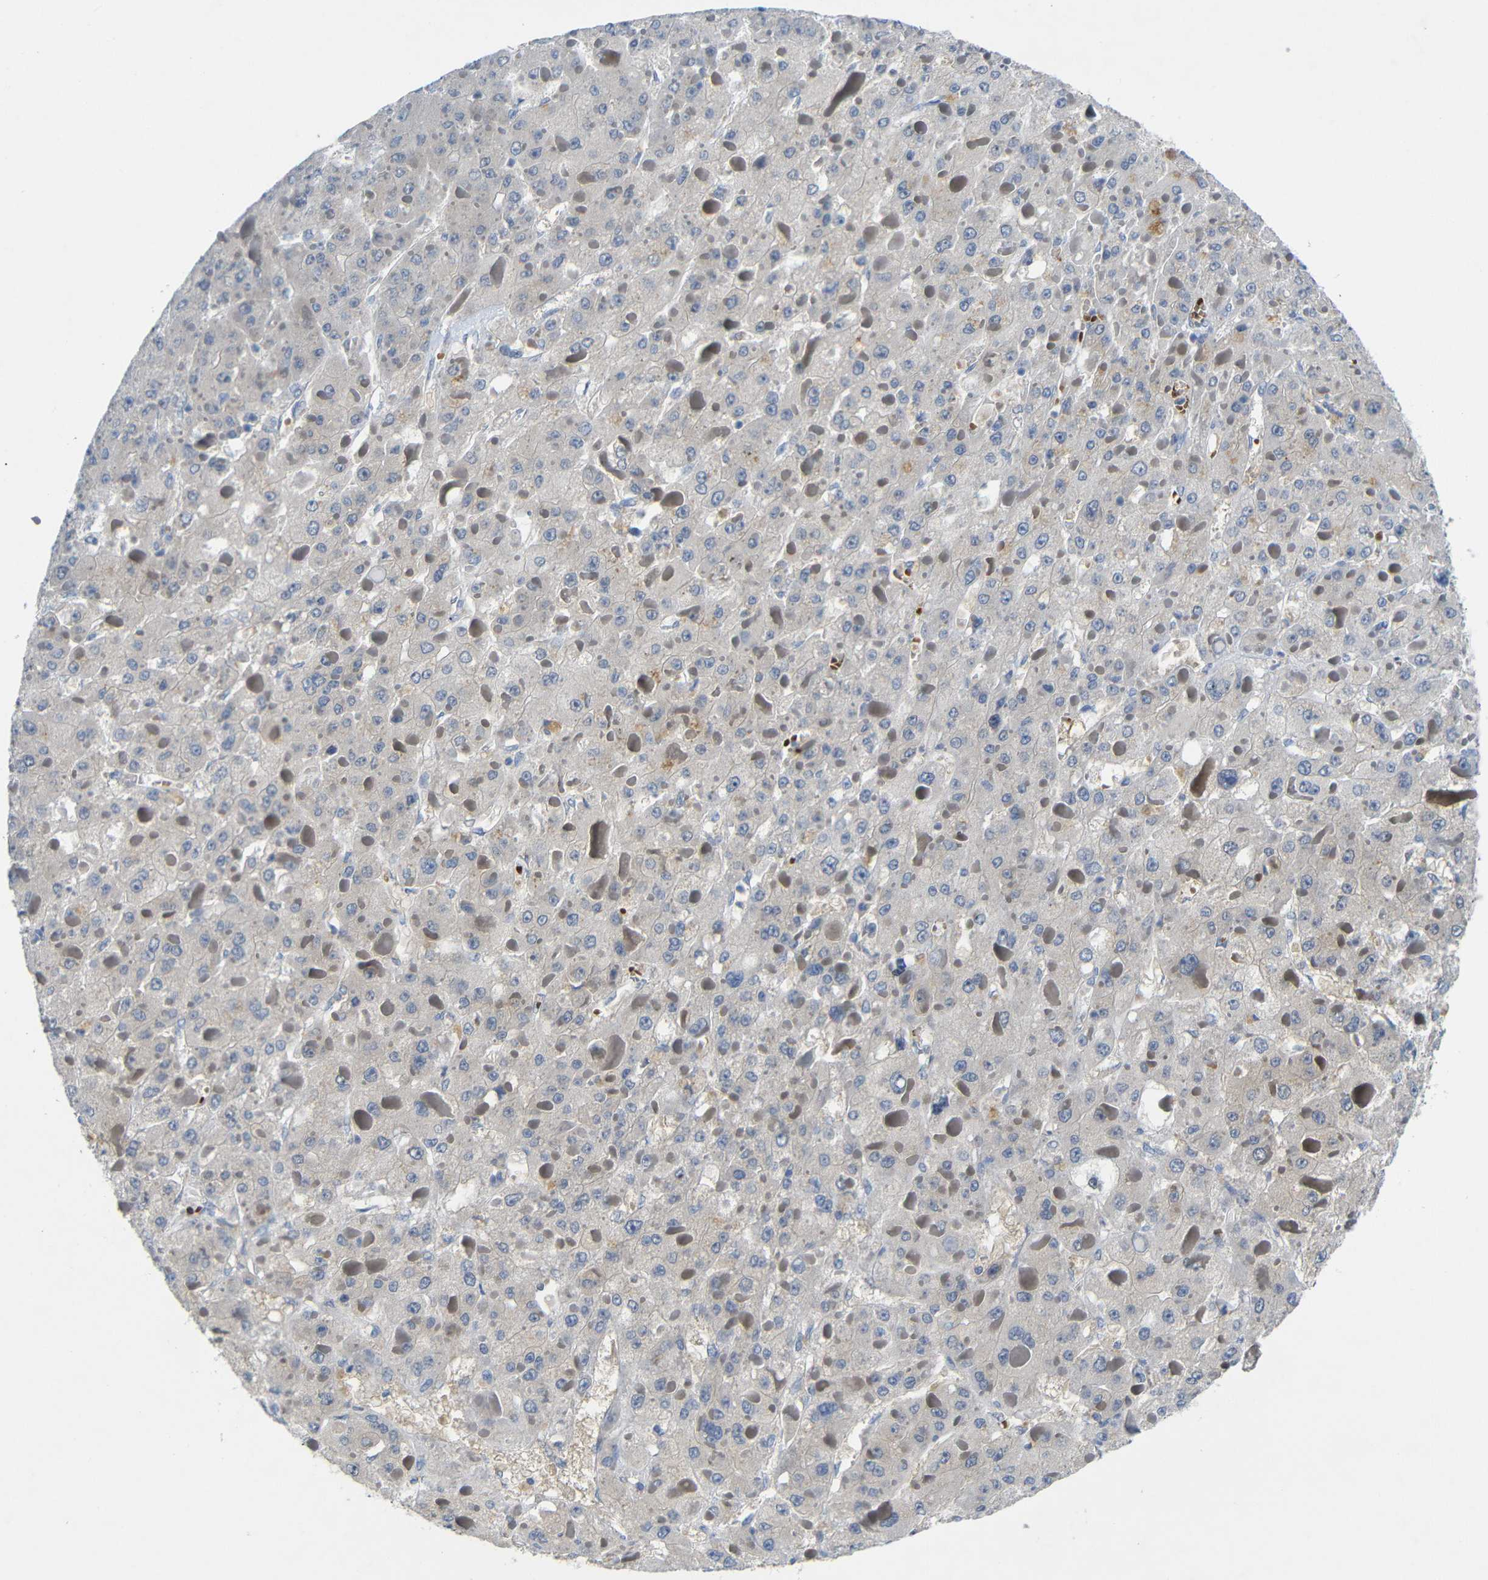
{"staining": {"intensity": "negative", "quantity": "none", "location": "none"}, "tissue": "liver cancer", "cell_type": "Tumor cells", "image_type": "cancer", "snomed": [{"axis": "morphology", "description": "Carcinoma, Hepatocellular, NOS"}, {"axis": "topography", "description": "Liver"}], "caption": "Liver cancer stained for a protein using IHC demonstrates no expression tumor cells.", "gene": "TBC1D32", "patient": {"sex": "female", "age": 73}}